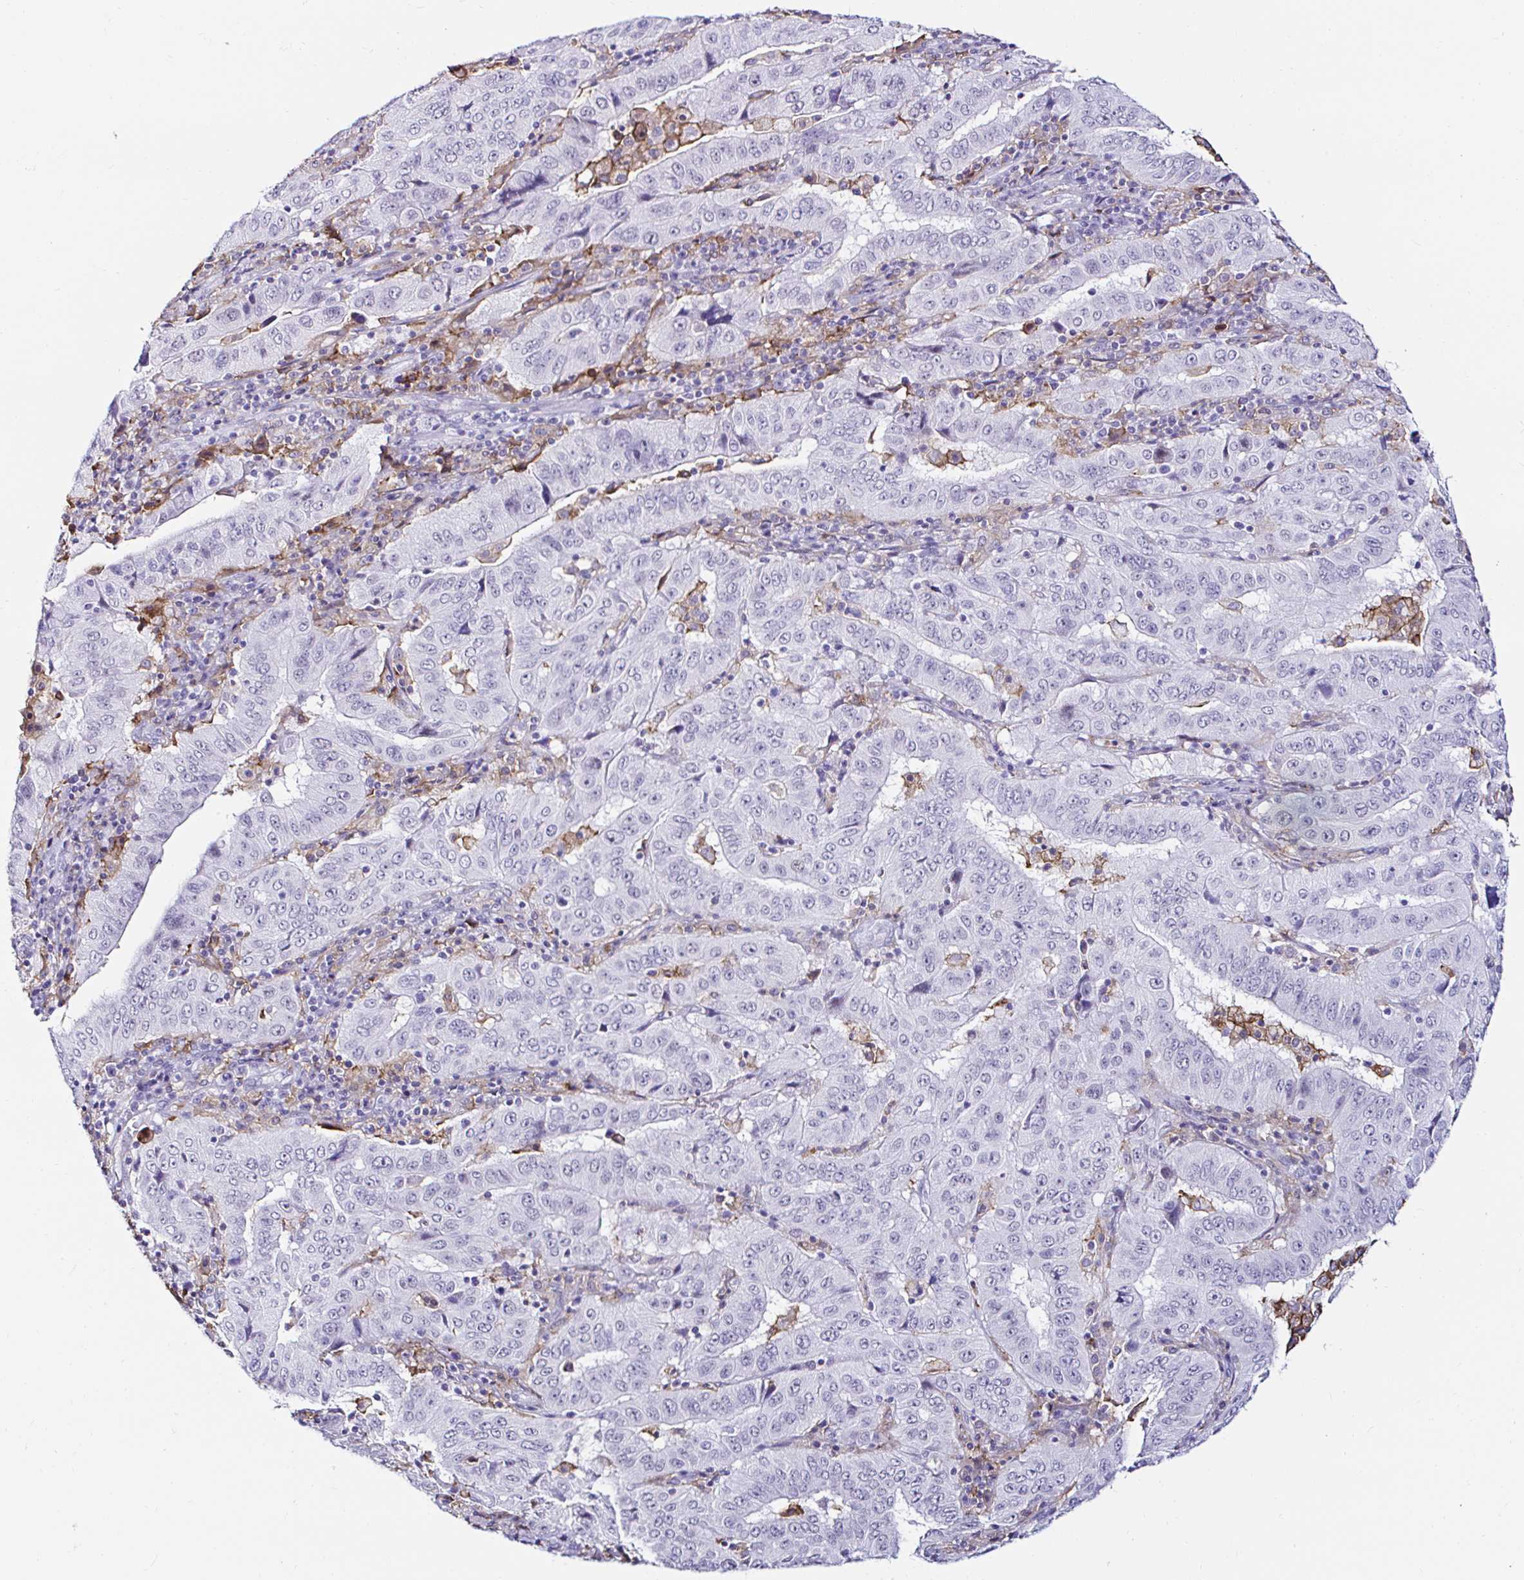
{"staining": {"intensity": "negative", "quantity": "none", "location": "none"}, "tissue": "pancreatic cancer", "cell_type": "Tumor cells", "image_type": "cancer", "snomed": [{"axis": "morphology", "description": "Adenocarcinoma, NOS"}, {"axis": "topography", "description": "Pancreas"}], "caption": "Immunohistochemistry micrograph of neoplastic tissue: pancreatic cancer stained with DAB exhibits no significant protein staining in tumor cells. (Brightfield microscopy of DAB (3,3'-diaminobenzidine) immunohistochemistry at high magnification).", "gene": "CYBB", "patient": {"sex": "male", "age": 63}}